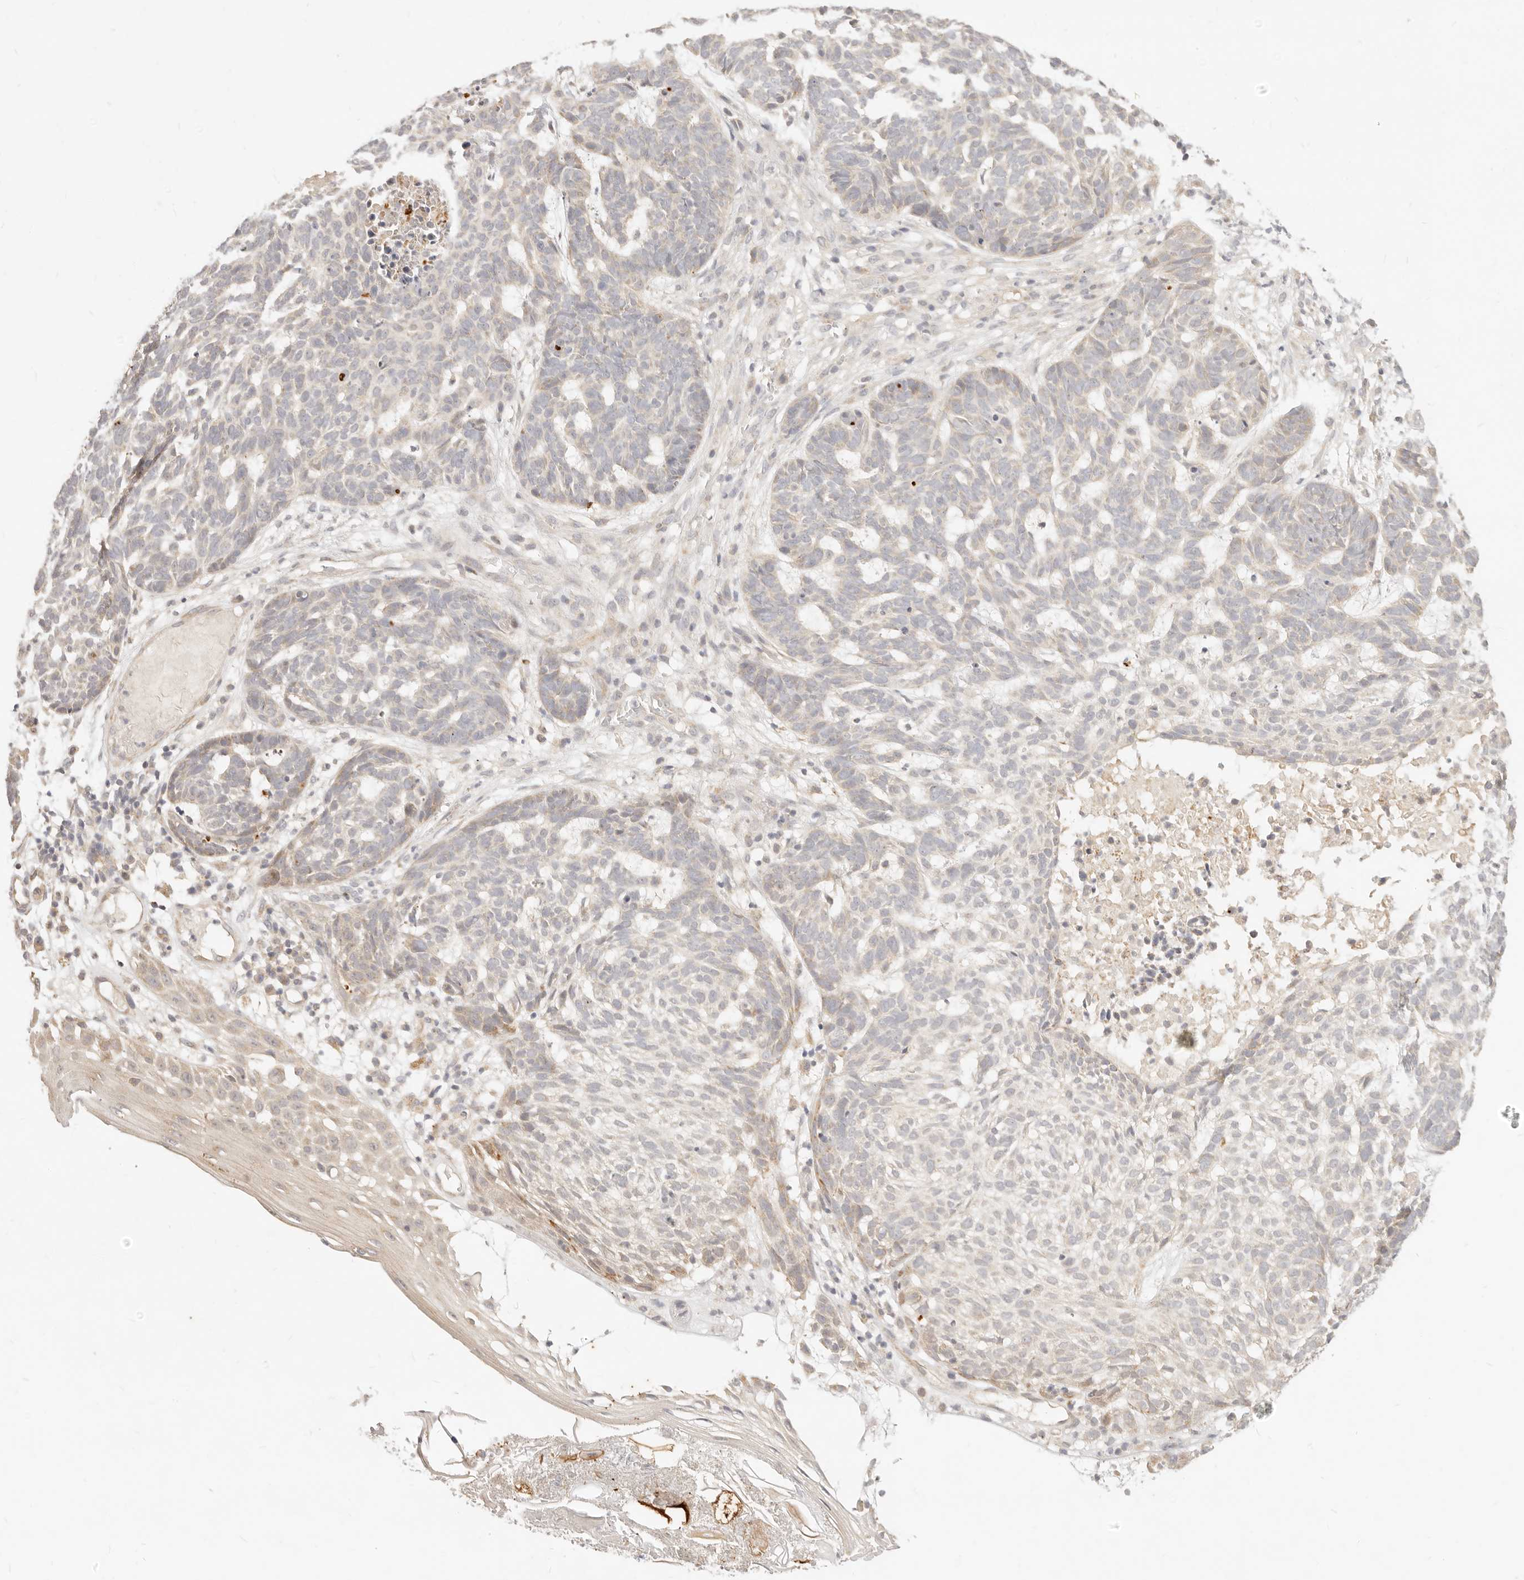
{"staining": {"intensity": "negative", "quantity": "none", "location": "none"}, "tissue": "skin cancer", "cell_type": "Tumor cells", "image_type": "cancer", "snomed": [{"axis": "morphology", "description": "Basal cell carcinoma"}, {"axis": "topography", "description": "Skin"}], "caption": "Tumor cells are negative for brown protein staining in skin basal cell carcinoma.", "gene": "RUBCNL", "patient": {"sex": "male", "age": 85}}